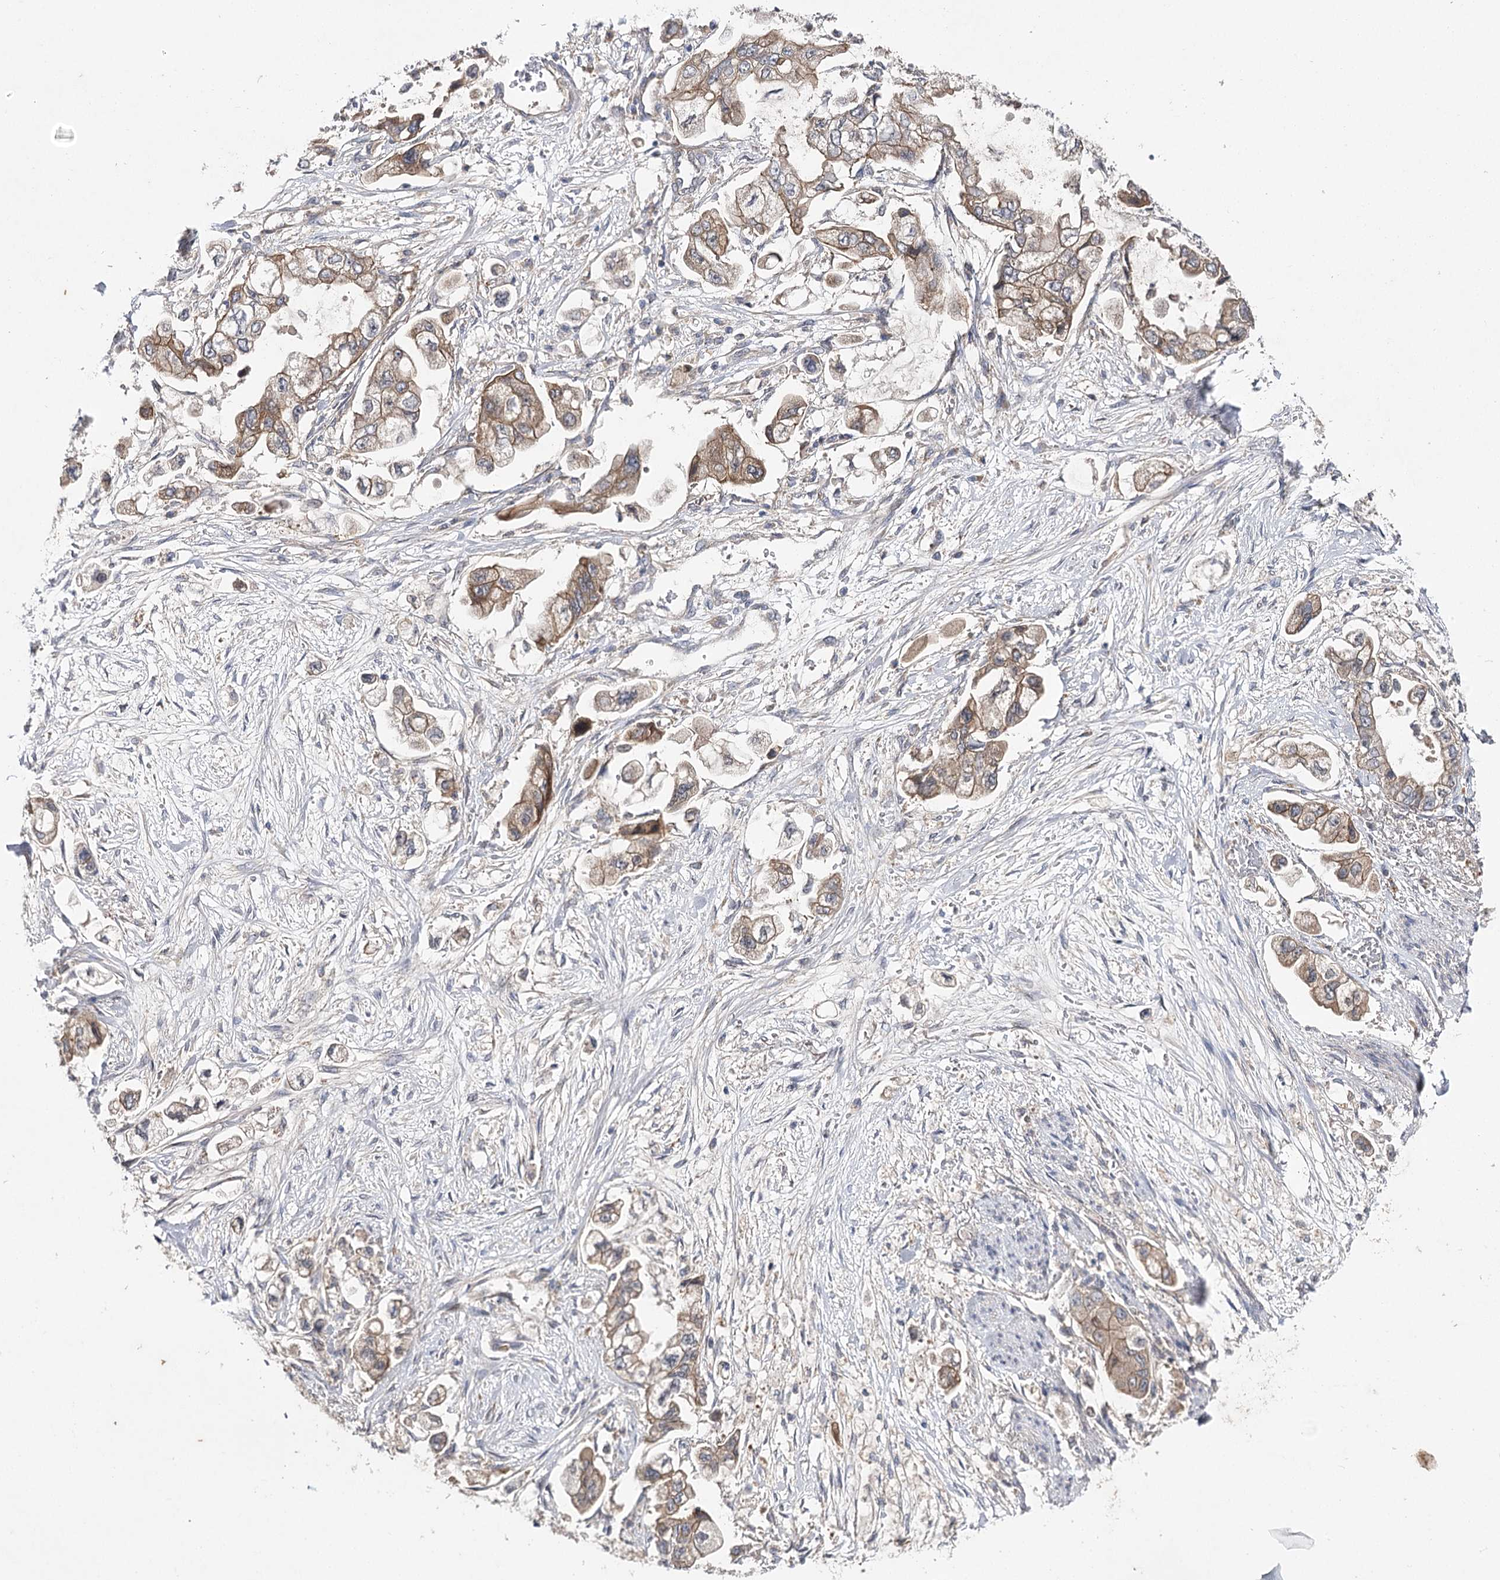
{"staining": {"intensity": "moderate", "quantity": ">75%", "location": "cytoplasmic/membranous"}, "tissue": "stomach cancer", "cell_type": "Tumor cells", "image_type": "cancer", "snomed": [{"axis": "morphology", "description": "Adenocarcinoma, NOS"}, {"axis": "topography", "description": "Stomach"}], "caption": "Moderate cytoplasmic/membranous protein positivity is seen in approximately >75% of tumor cells in stomach cancer (adenocarcinoma). Nuclei are stained in blue.", "gene": "BCR", "patient": {"sex": "male", "age": 62}}